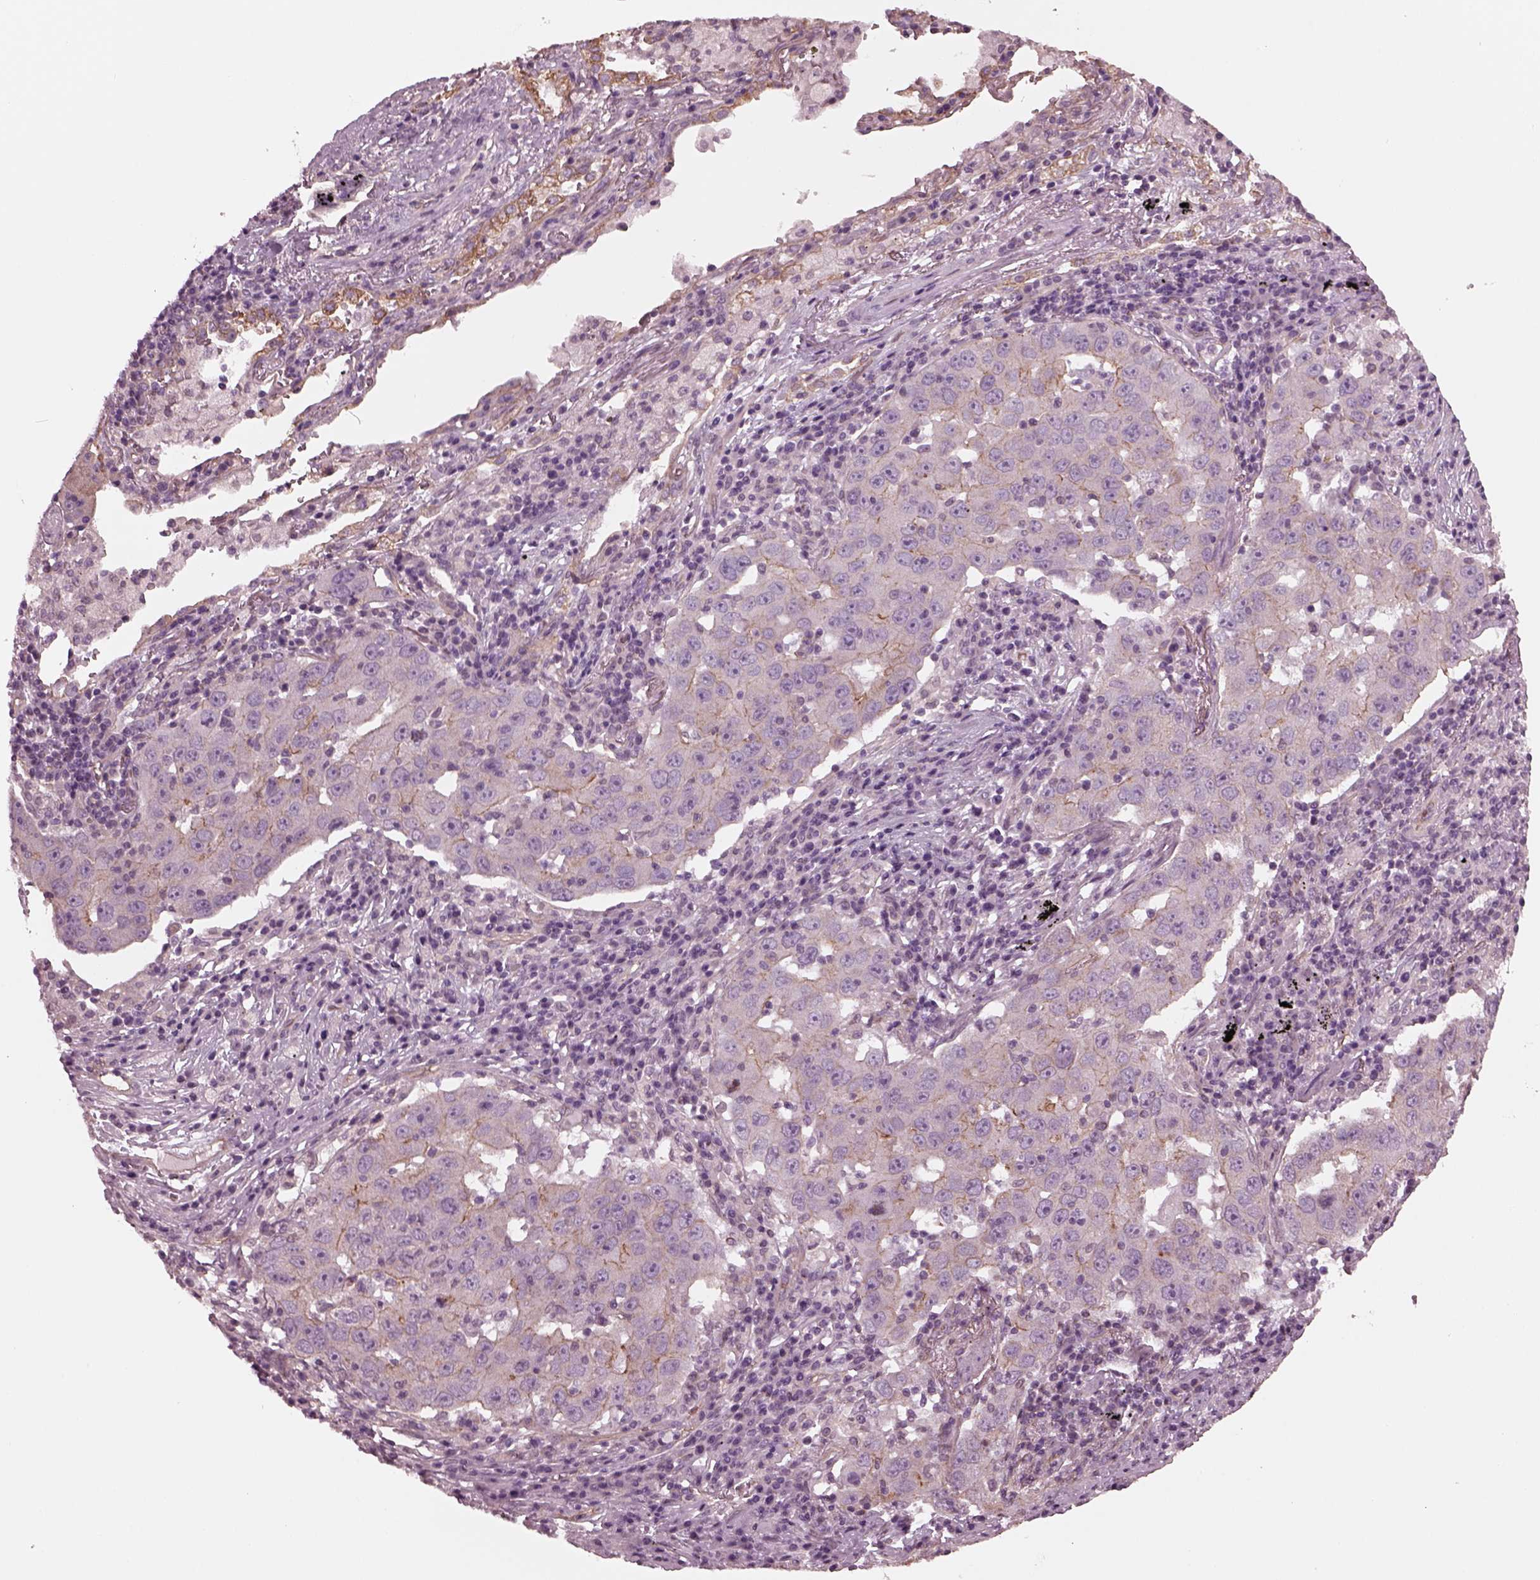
{"staining": {"intensity": "moderate", "quantity": "25%-75%", "location": "cytoplasmic/membranous"}, "tissue": "lung cancer", "cell_type": "Tumor cells", "image_type": "cancer", "snomed": [{"axis": "morphology", "description": "Adenocarcinoma, NOS"}, {"axis": "topography", "description": "Lung"}], "caption": "The immunohistochemical stain shows moderate cytoplasmic/membranous expression in tumor cells of lung cancer (adenocarcinoma) tissue.", "gene": "ODAD1", "patient": {"sex": "male", "age": 73}}